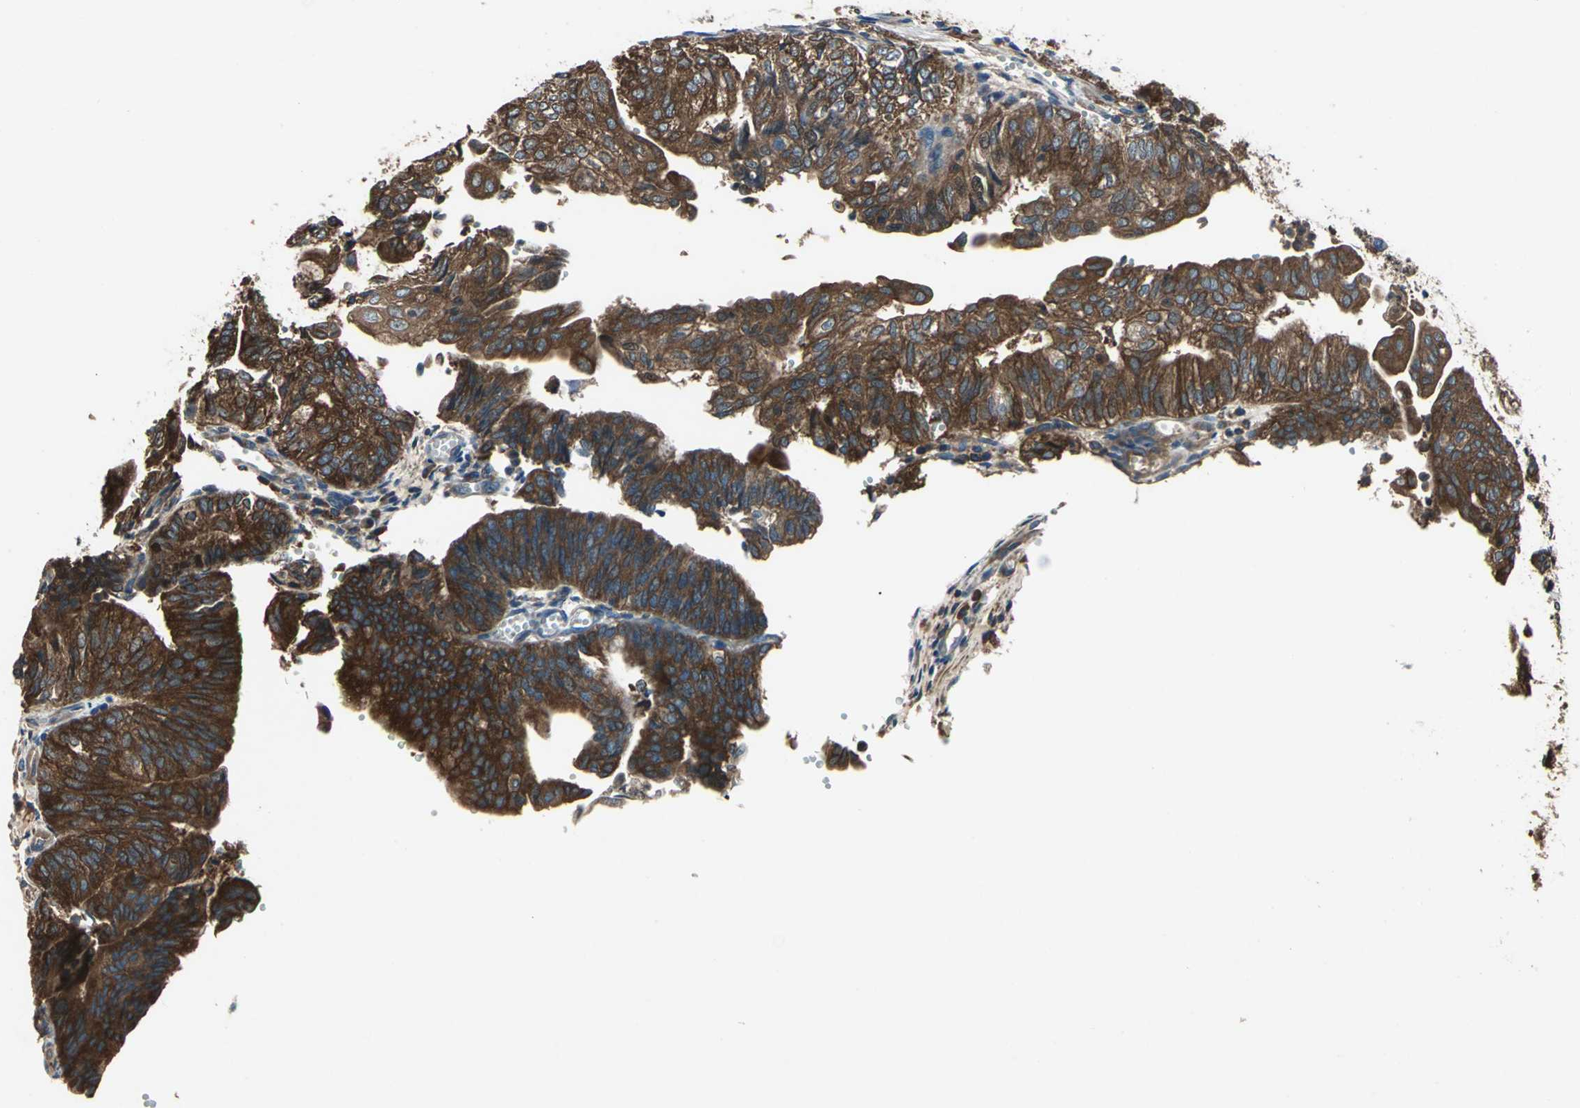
{"staining": {"intensity": "strong", "quantity": ">75%", "location": "cytoplasmic/membranous"}, "tissue": "endometrial cancer", "cell_type": "Tumor cells", "image_type": "cancer", "snomed": [{"axis": "morphology", "description": "Adenocarcinoma, NOS"}, {"axis": "topography", "description": "Endometrium"}], "caption": "Tumor cells exhibit high levels of strong cytoplasmic/membranous positivity in approximately >75% of cells in adenocarcinoma (endometrial). Using DAB (brown) and hematoxylin (blue) stains, captured at high magnification using brightfield microscopy.", "gene": "CAPN1", "patient": {"sex": "female", "age": 59}}